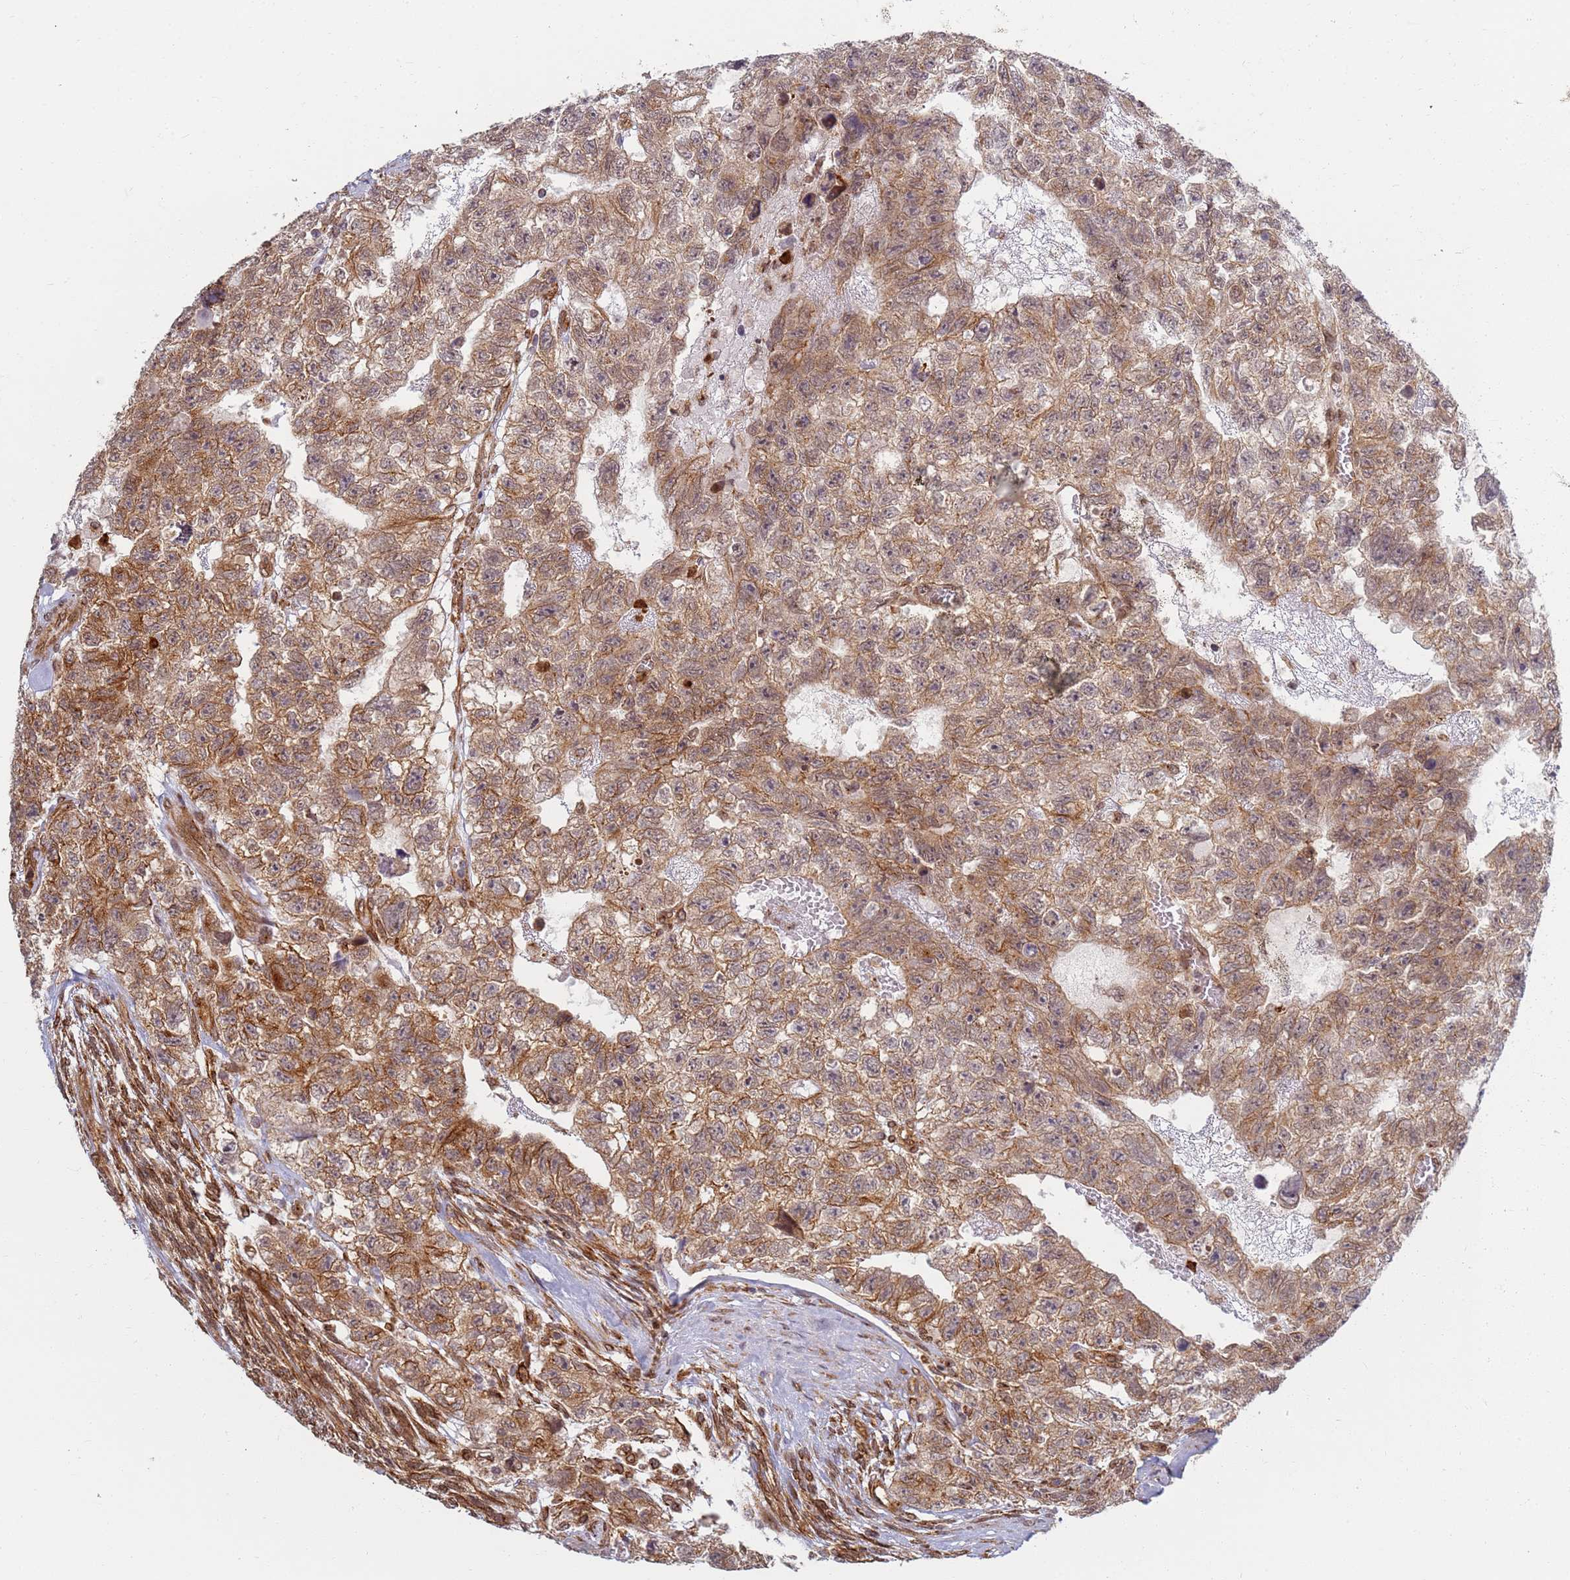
{"staining": {"intensity": "moderate", "quantity": ">75%", "location": "cytoplasmic/membranous"}, "tissue": "testis cancer", "cell_type": "Tumor cells", "image_type": "cancer", "snomed": [{"axis": "morphology", "description": "Carcinoma, Embryonal, NOS"}, {"axis": "topography", "description": "Testis"}], "caption": "DAB (3,3'-diaminobenzidine) immunohistochemical staining of testis cancer reveals moderate cytoplasmic/membranous protein staining in approximately >75% of tumor cells.", "gene": "CEP170", "patient": {"sex": "male", "age": 26}}